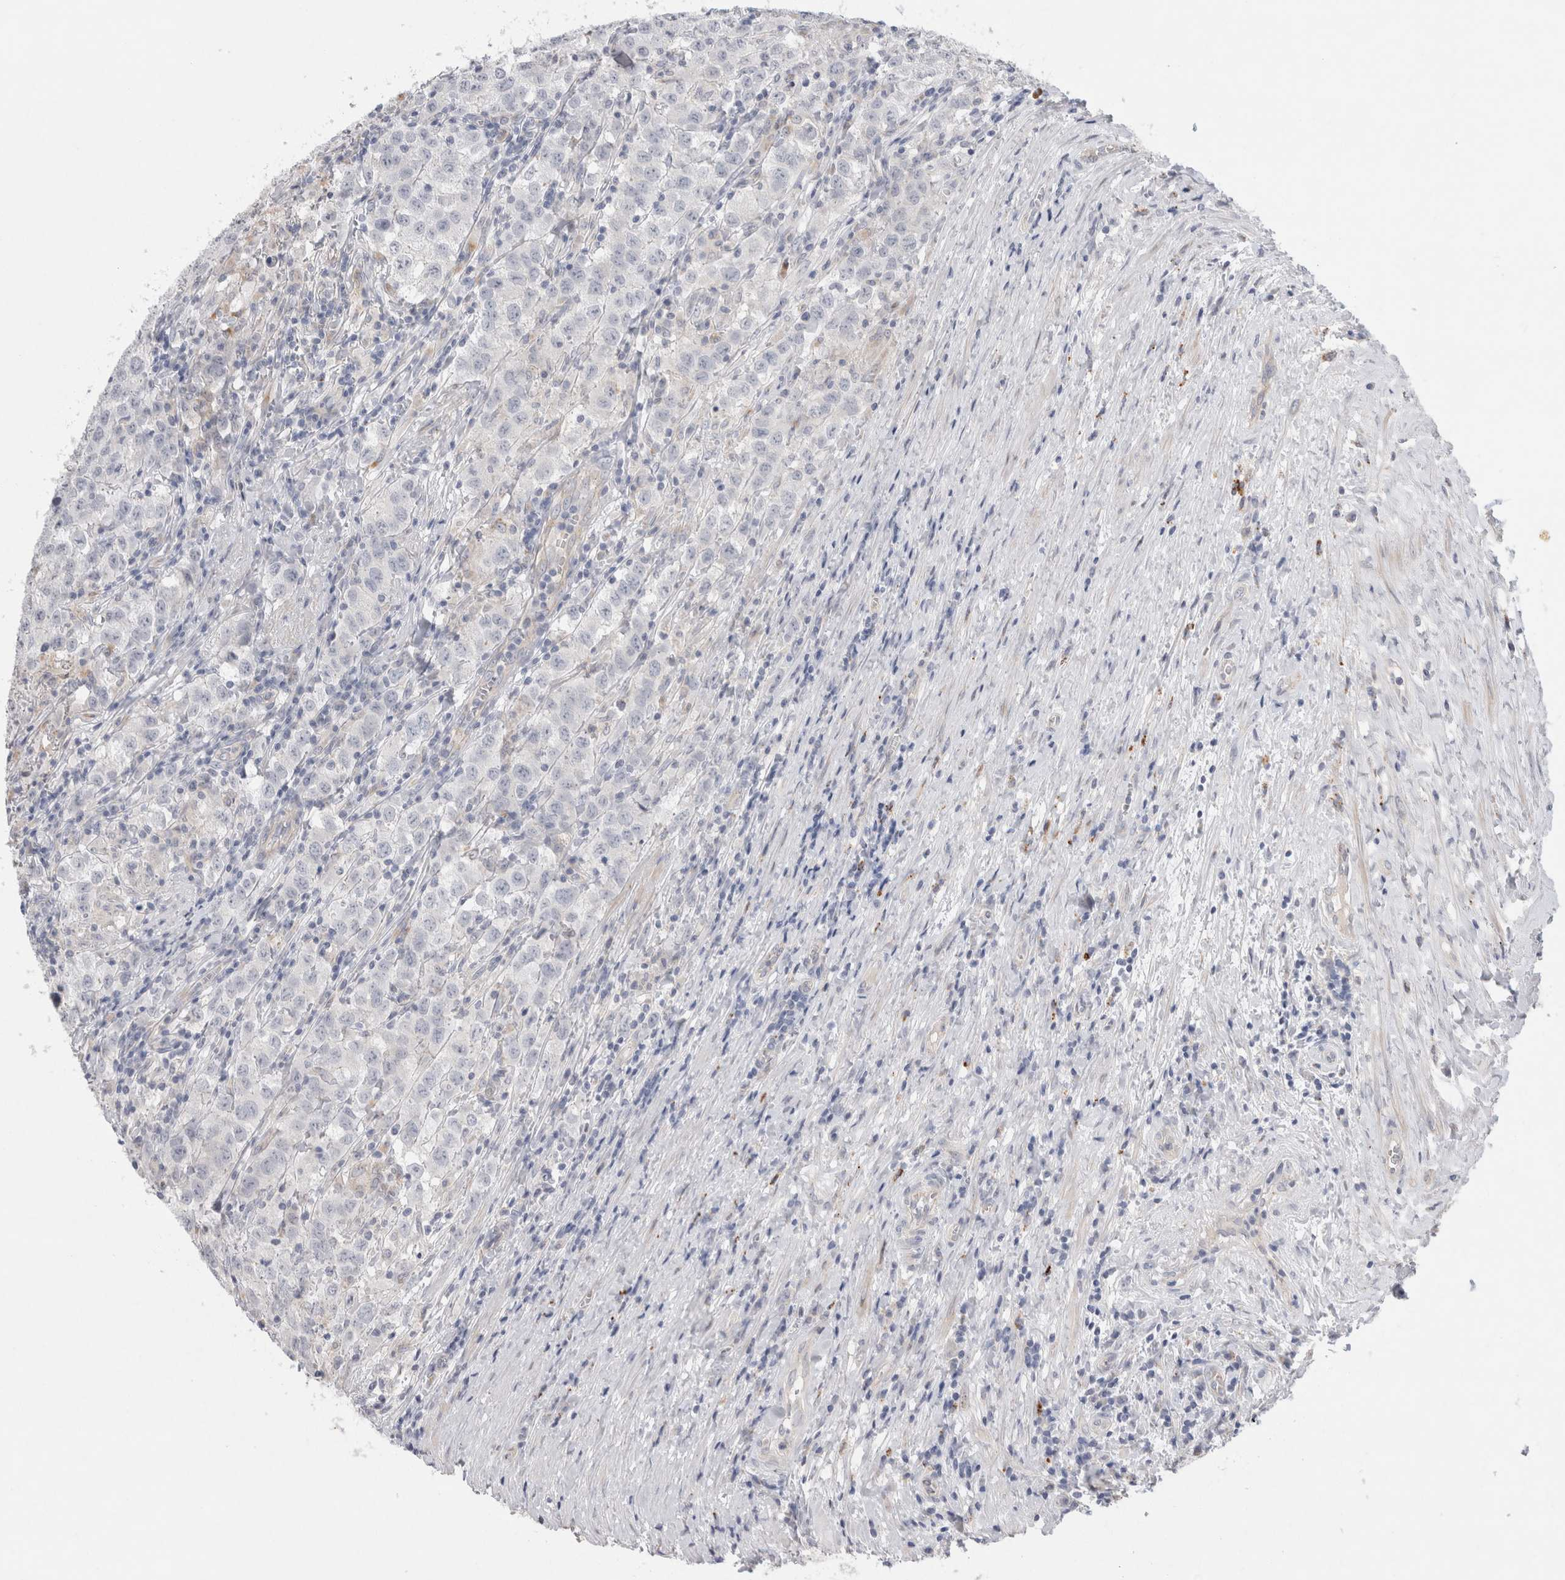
{"staining": {"intensity": "negative", "quantity": "none", "location": "none"}, "tissue": "testis cancer", "cell_type": "Tumor cells", "image_type": "cancer", "snomed": [{"axis": "morphology", "description": "Seminoma, NOS"}, {"axis": "morphology", "description": "Carcinoma, Embryonal, NOS"}, {"axis": "topography", "description": "Testis"}], "caption": "DAB (3,3'-diaminobenzidine) immunohistochemical staining of testis cancer shows no significant staining in tumor cells.", "gene": "GAA", "patient": {"sex": "male", "age": 43}}